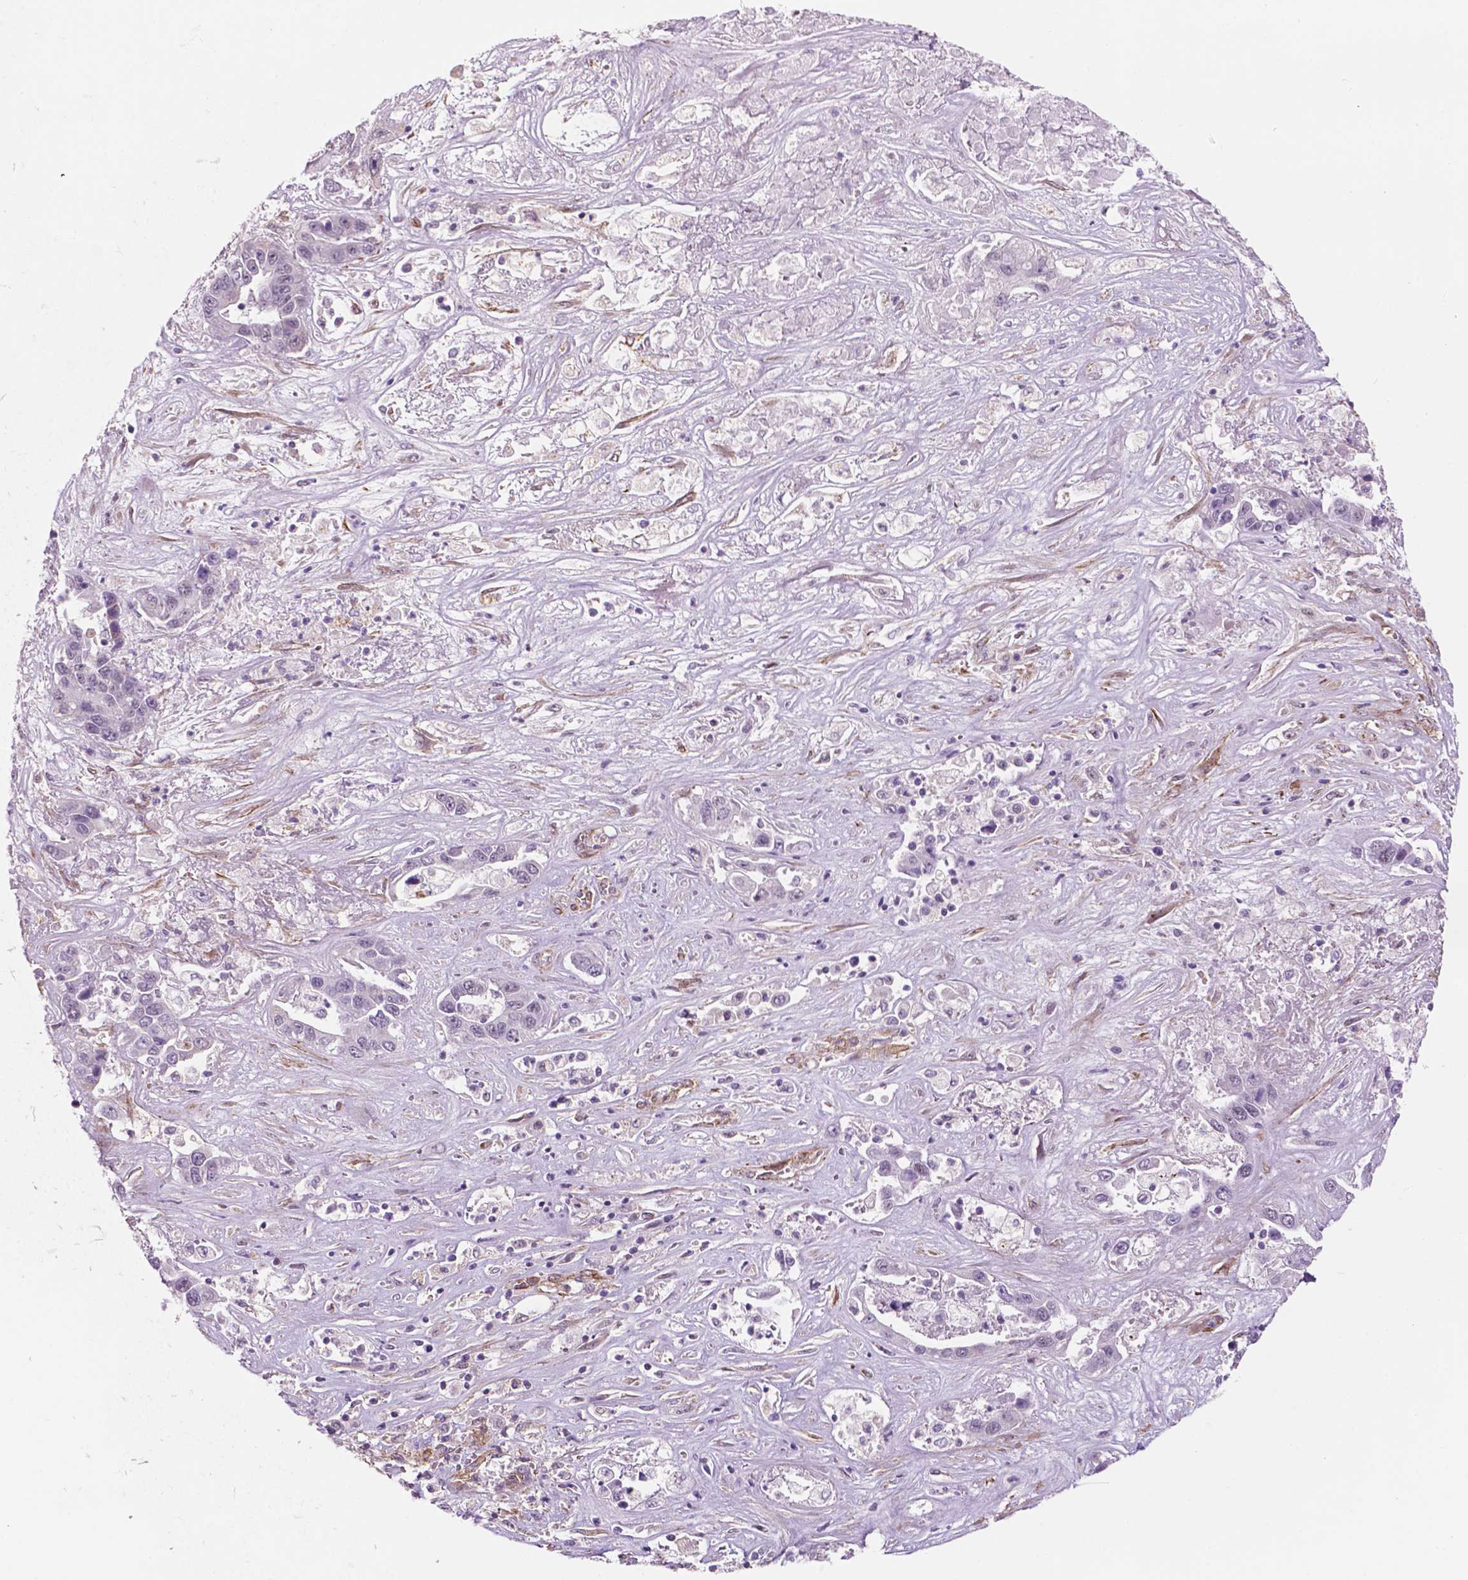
{"staining": {"intensity": "negative", "quantity": "none", "location": "none"}, "tissue": "liver cancer", "cell_type": "Tumor cells", "image_type": "cancer", "snomed": [{"axis": "morphology", "description": "Cholangiocarcinoma"}, {"axis": "topography", "description": "Liver"}], "caption": "High power microscopy histopathology image of an immunohistochemistry (IHC) histopathology image of liver cancer (cholangiocarcinoma), revealing no significant positivity in tumor cells.", "gene": "EGFL8", "patient": {"sex": "female", "age": 52}}